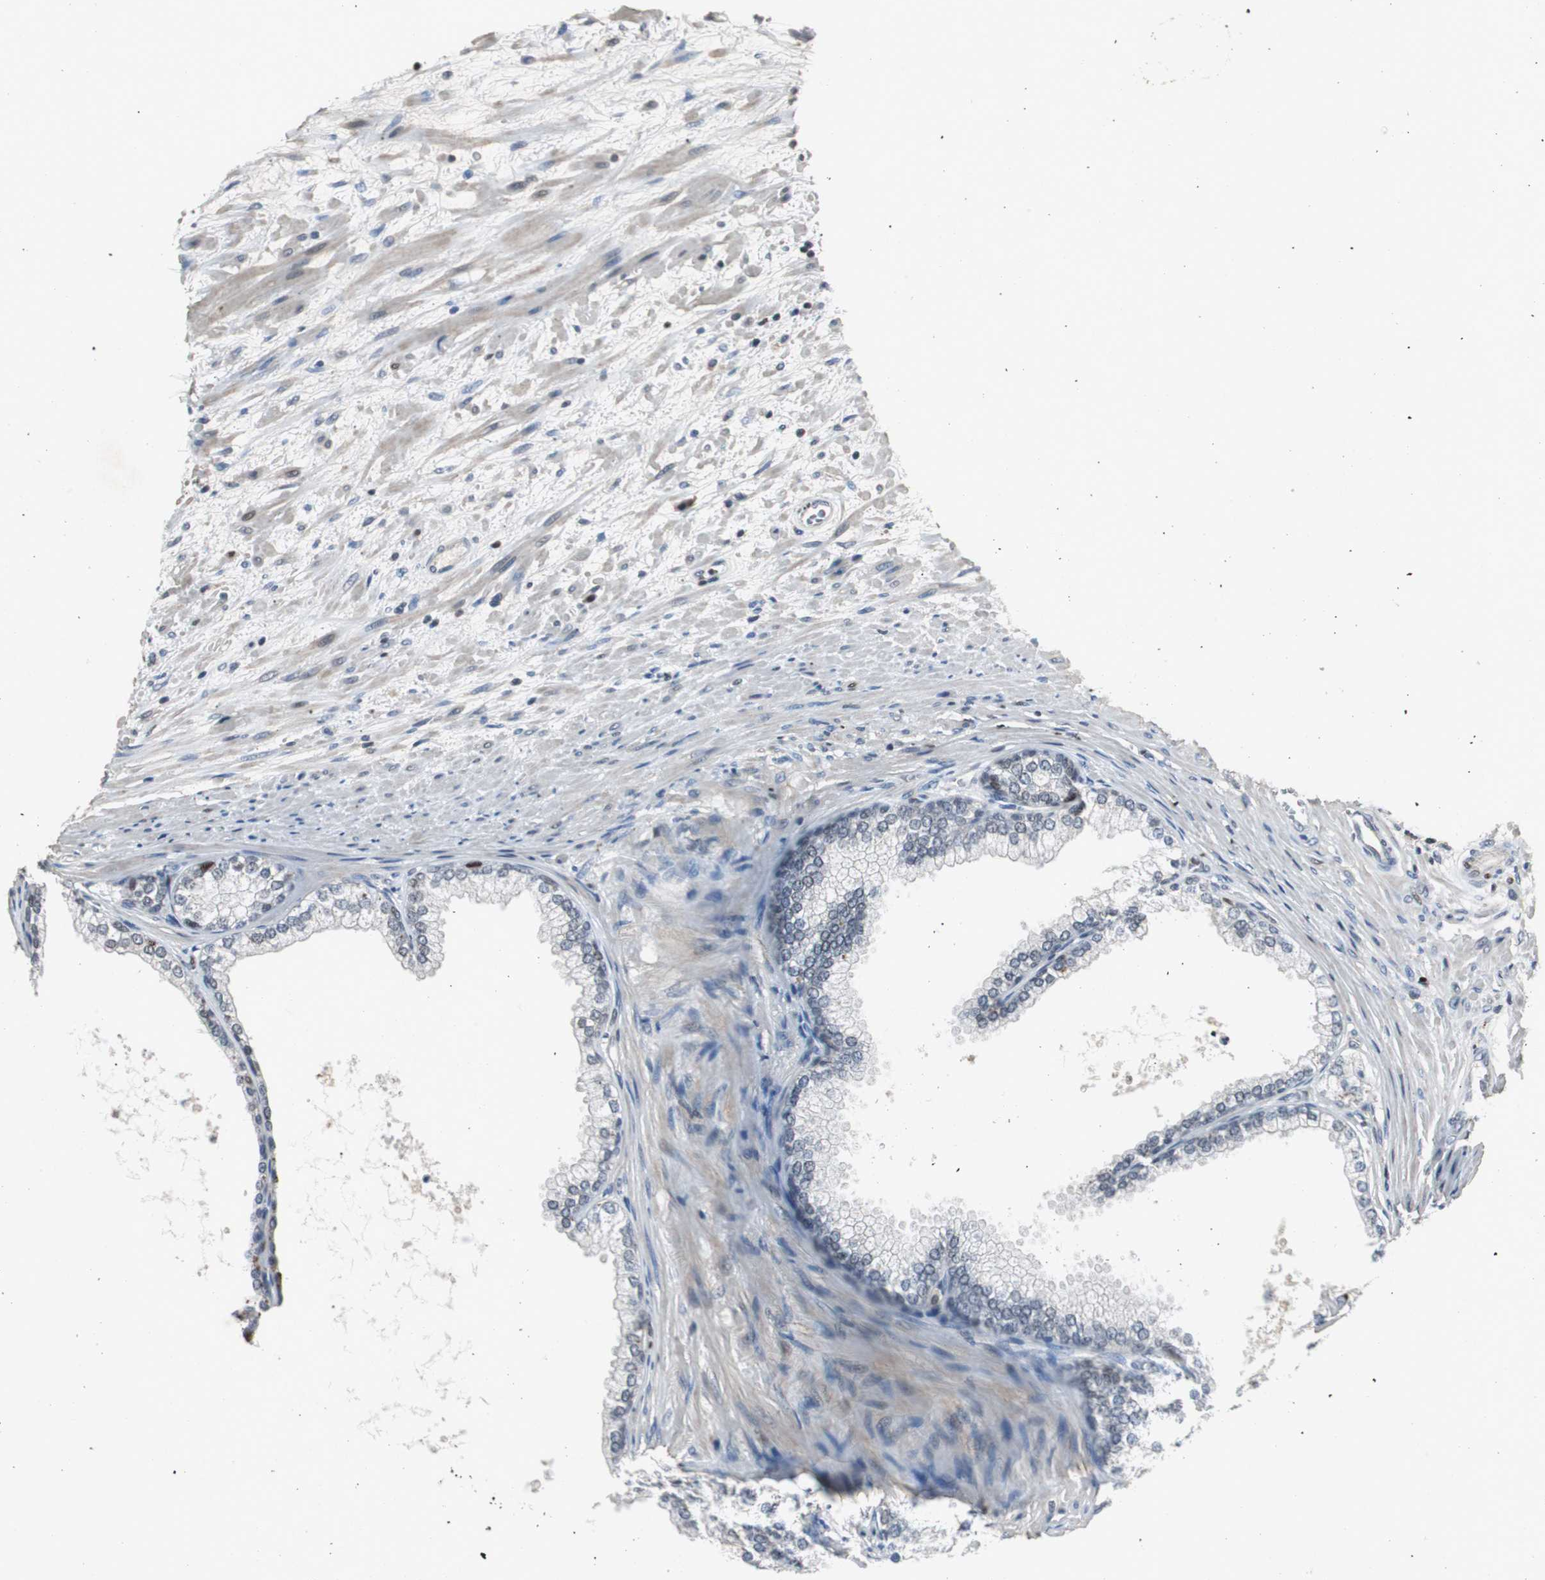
{"staining": {"intensity": "moderate", "quantity": "<25%", "location": "nuclear"}, "tissue": "prostate", "cell_type": "Glandular cells", "image_type": "normal", "snomed": [{"axis": "morphology", "description": "Normal tissue, NOS"}, {"axis": "topography", "description": "Prostate"}], "caption": "Prostate stained with IHC demonstrates moderate nuclear expression in approximately <25% of glandular cells.", "gene": "FEN1", "patient": {"sex": "male", "age": 76}}